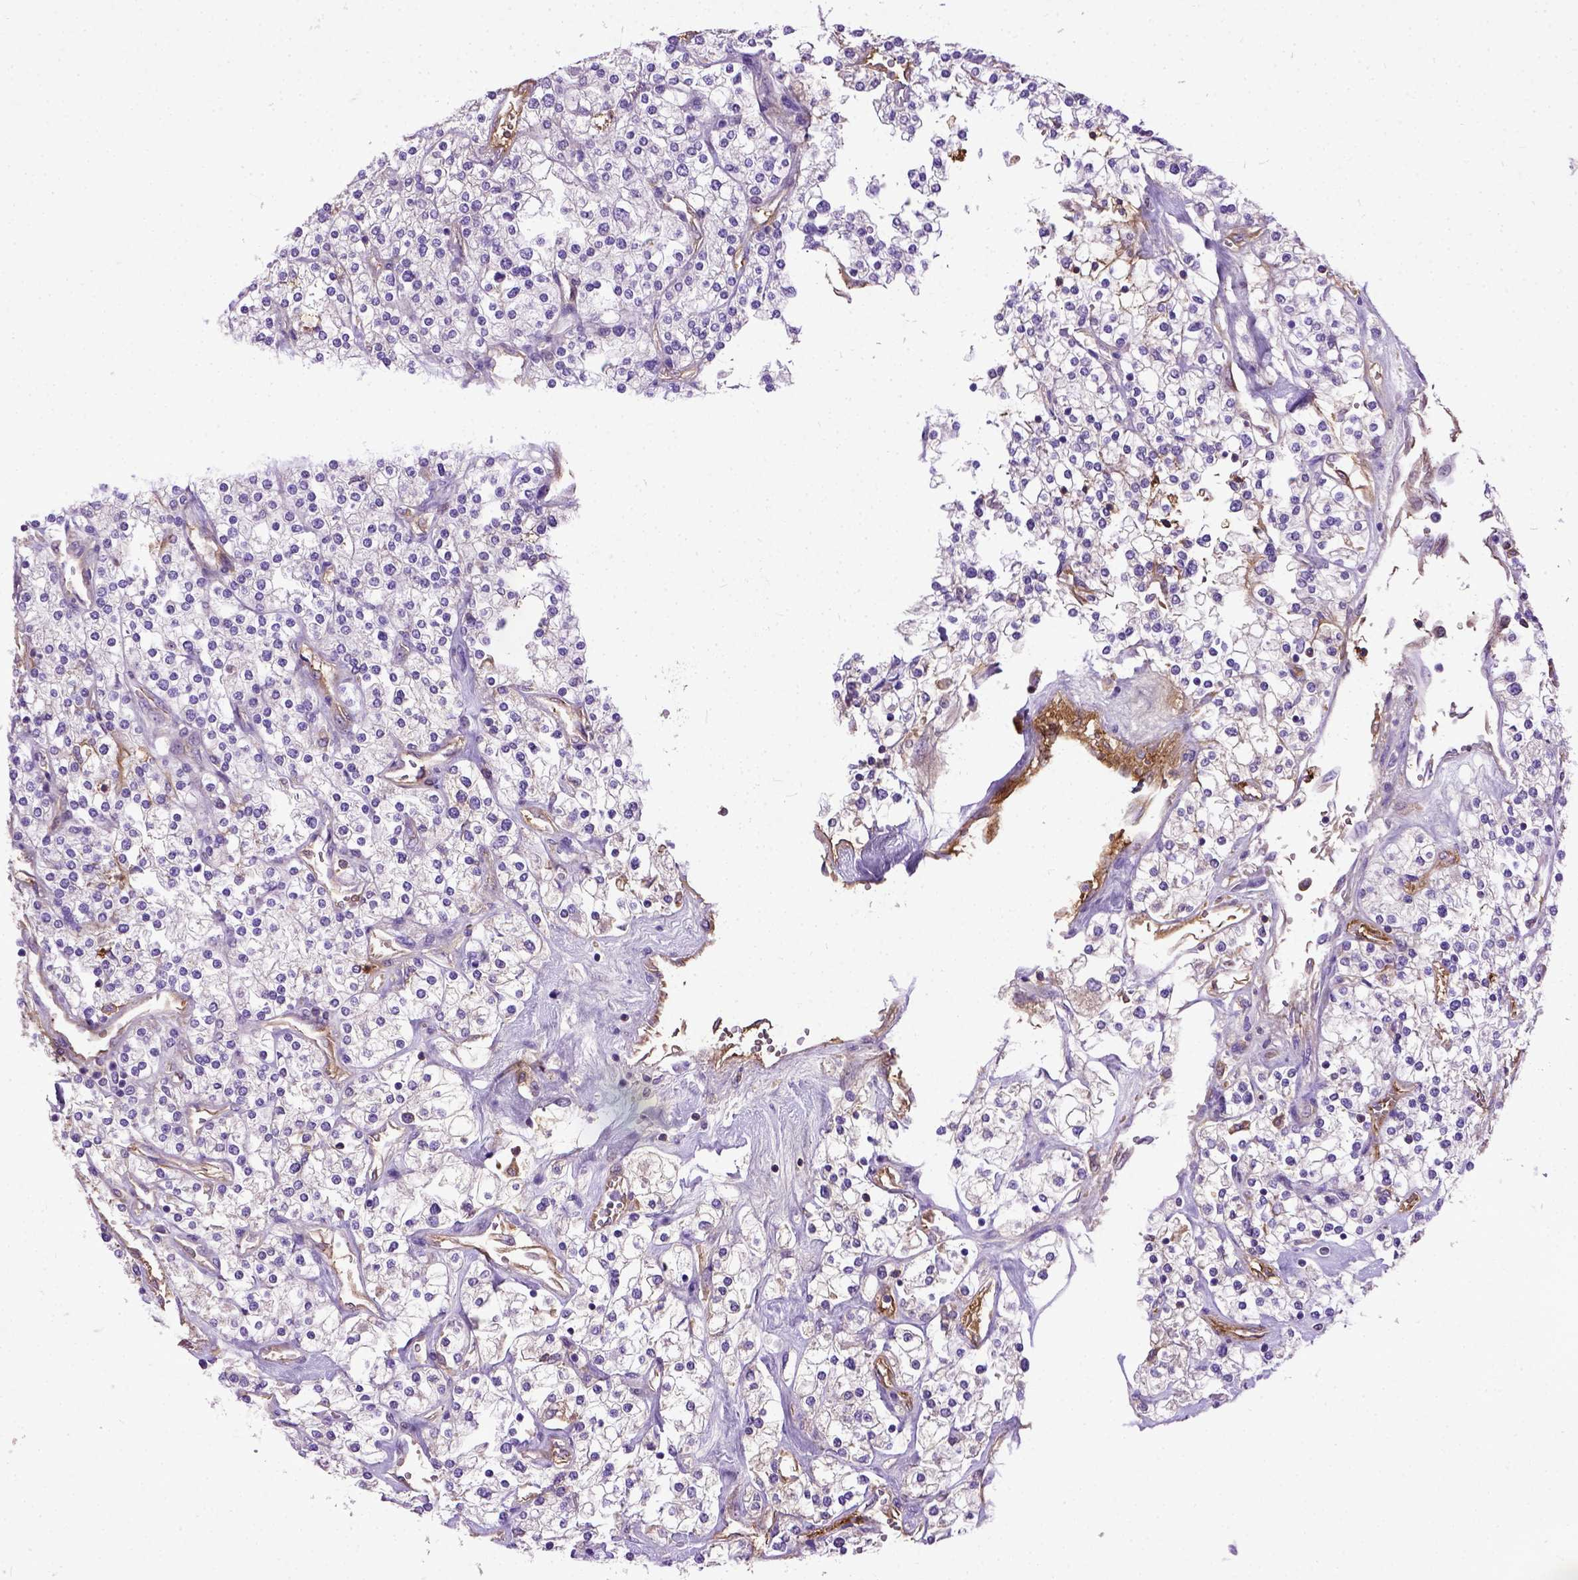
{"staining": {"intensity": "negative", "quantity": "none", "location": "none"}, "tissue": "renal cancer", "cell_type": "Tumor cells", "image_type": "cancer", "snomed": [{"axis": "morphology", "description": "Adenocarcinoma, NOS"}, {"axis": "topography", "description": "Kidney"}], "caption": "Protein analysis of renal adenocarcinoma shows no significant positivity in tumor cells.", "gene": "ADAMTS8", "patient": {"sex": "male", "age": 80}}